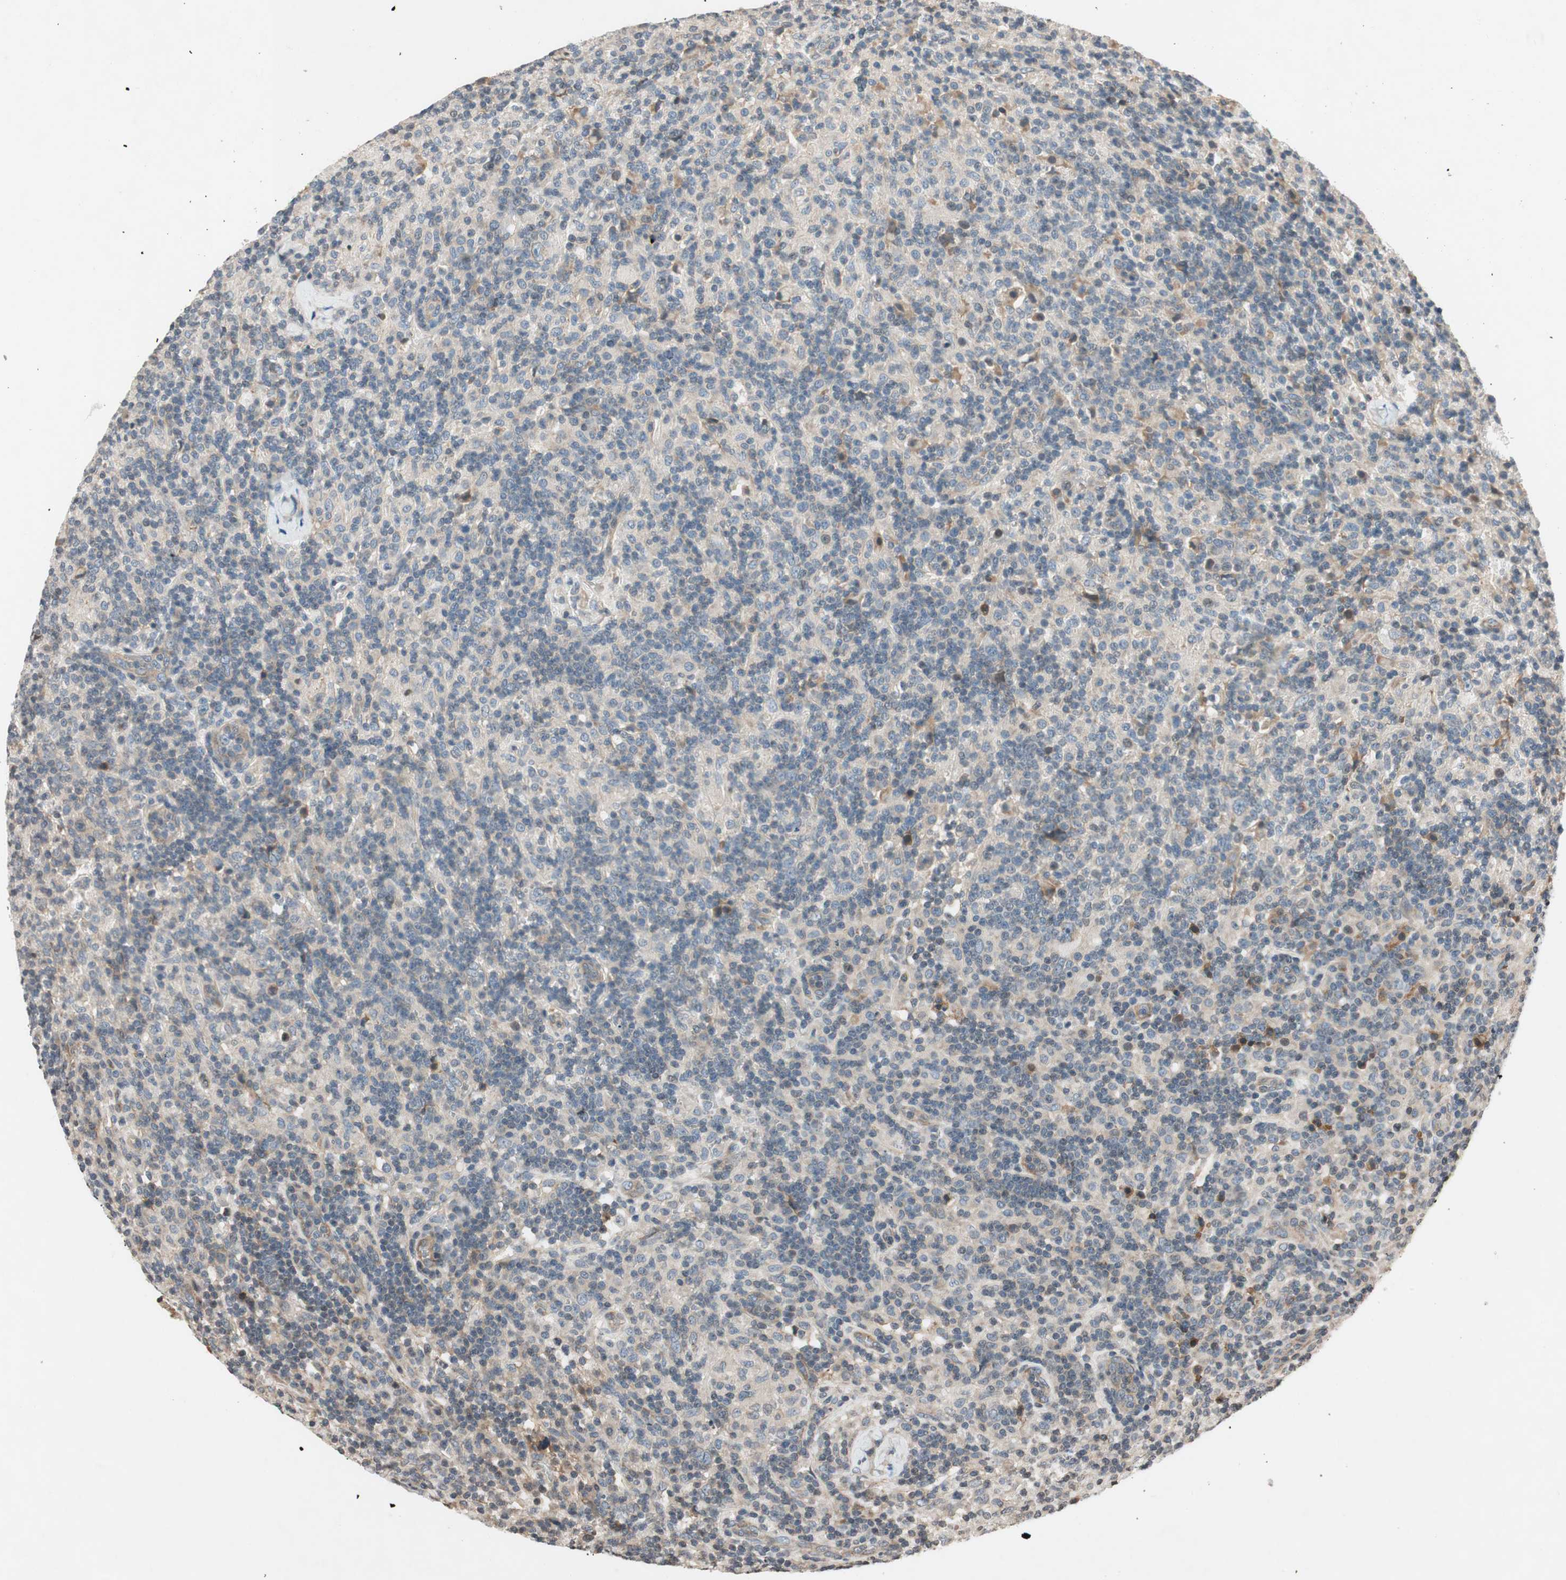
{"staining": {"intensity": "negative", "quantity": "none", "location": "none"}, "tissue": "lymphoma", "cell_type": "Tumor cells", "image_type": "cancer", "snomed": [{"axis": "morphology", "description": "Hodgkin's disease, NOS"}, {"axis": "topography", "description": "Lymph node"}], "caption": "Image shows no significant protein positivity in tumor cells of lymphoma. Brightfield microscopy of immunohistochemistry stained with DAB (3,3'-diaminobenzidine) (brown) and hematoxylin (blue), captured at high magnification.", "gene": "GCLM", "patient": {"sex": "male", "age": 70}}